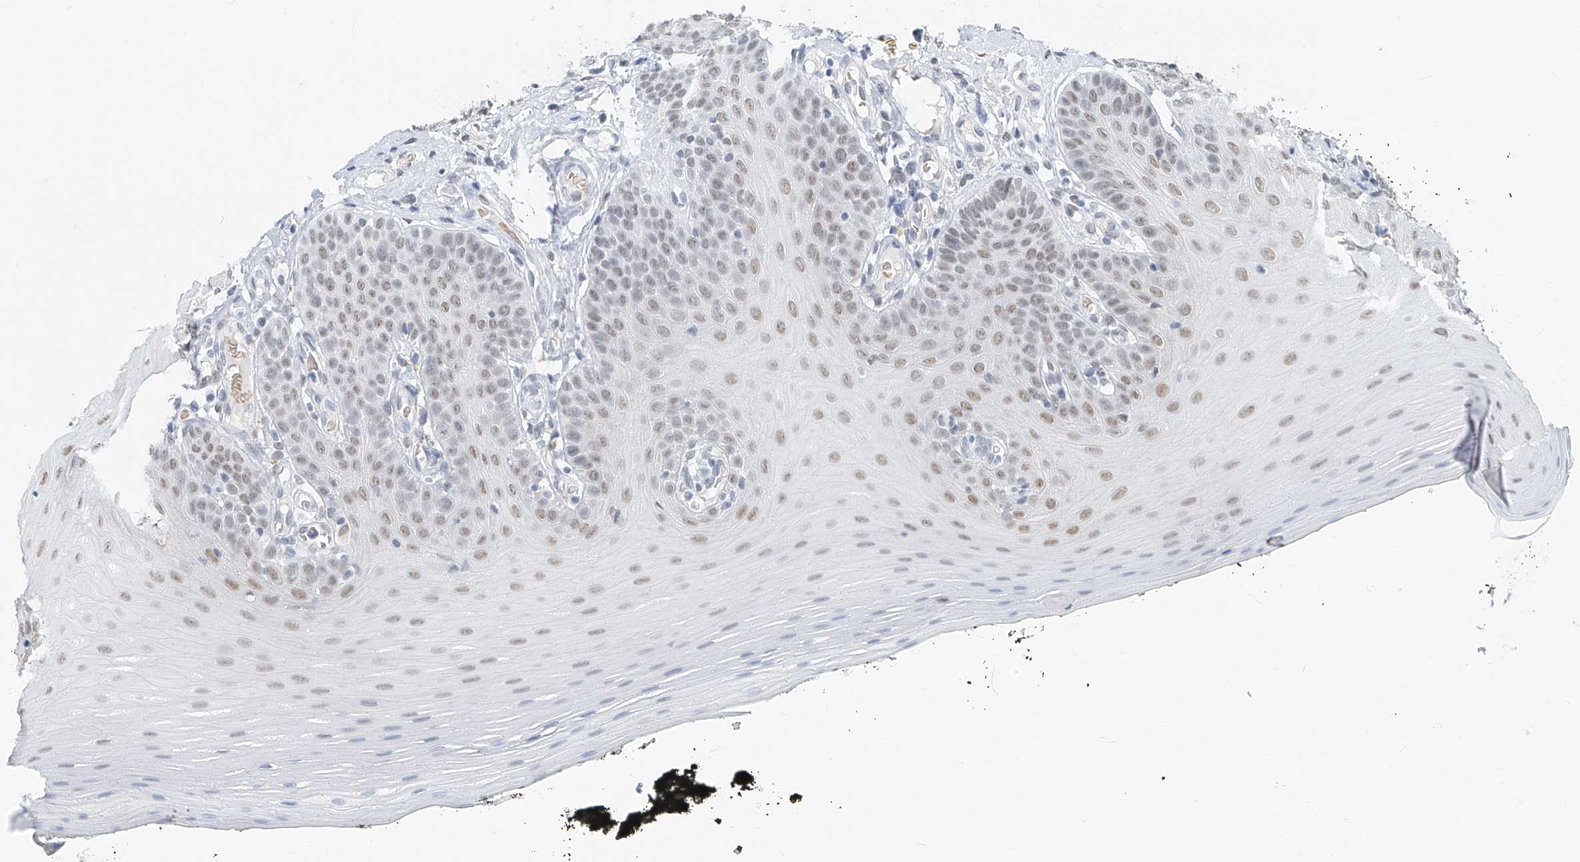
{"staining": {"intensity": "weak", "quantity": "25%-75%", "location": "nuclear"}, "tissue": "oral mucosa", "cell_type": "Squamous epithelial cells", "image_type": "normal", "snomed": [{"axis": "morphology", "description": "Normal tissue, NOS"}, {"axis": "topography", "description": "Oral tissue"}], "caption": "Brown immunohistochemical staining in unremarkable human oral mucosa demonstrates weak nuclear expression in about 25%-75% of squamous epithelial cells. The staining was performed using DAB (3,3'-diaminobenzidine), with brown indicating positive protein expression. Nuclei are stained blue with hematoxylin.", "gene": "SASH1", "patient": {"sex": "male", "age": 74}}